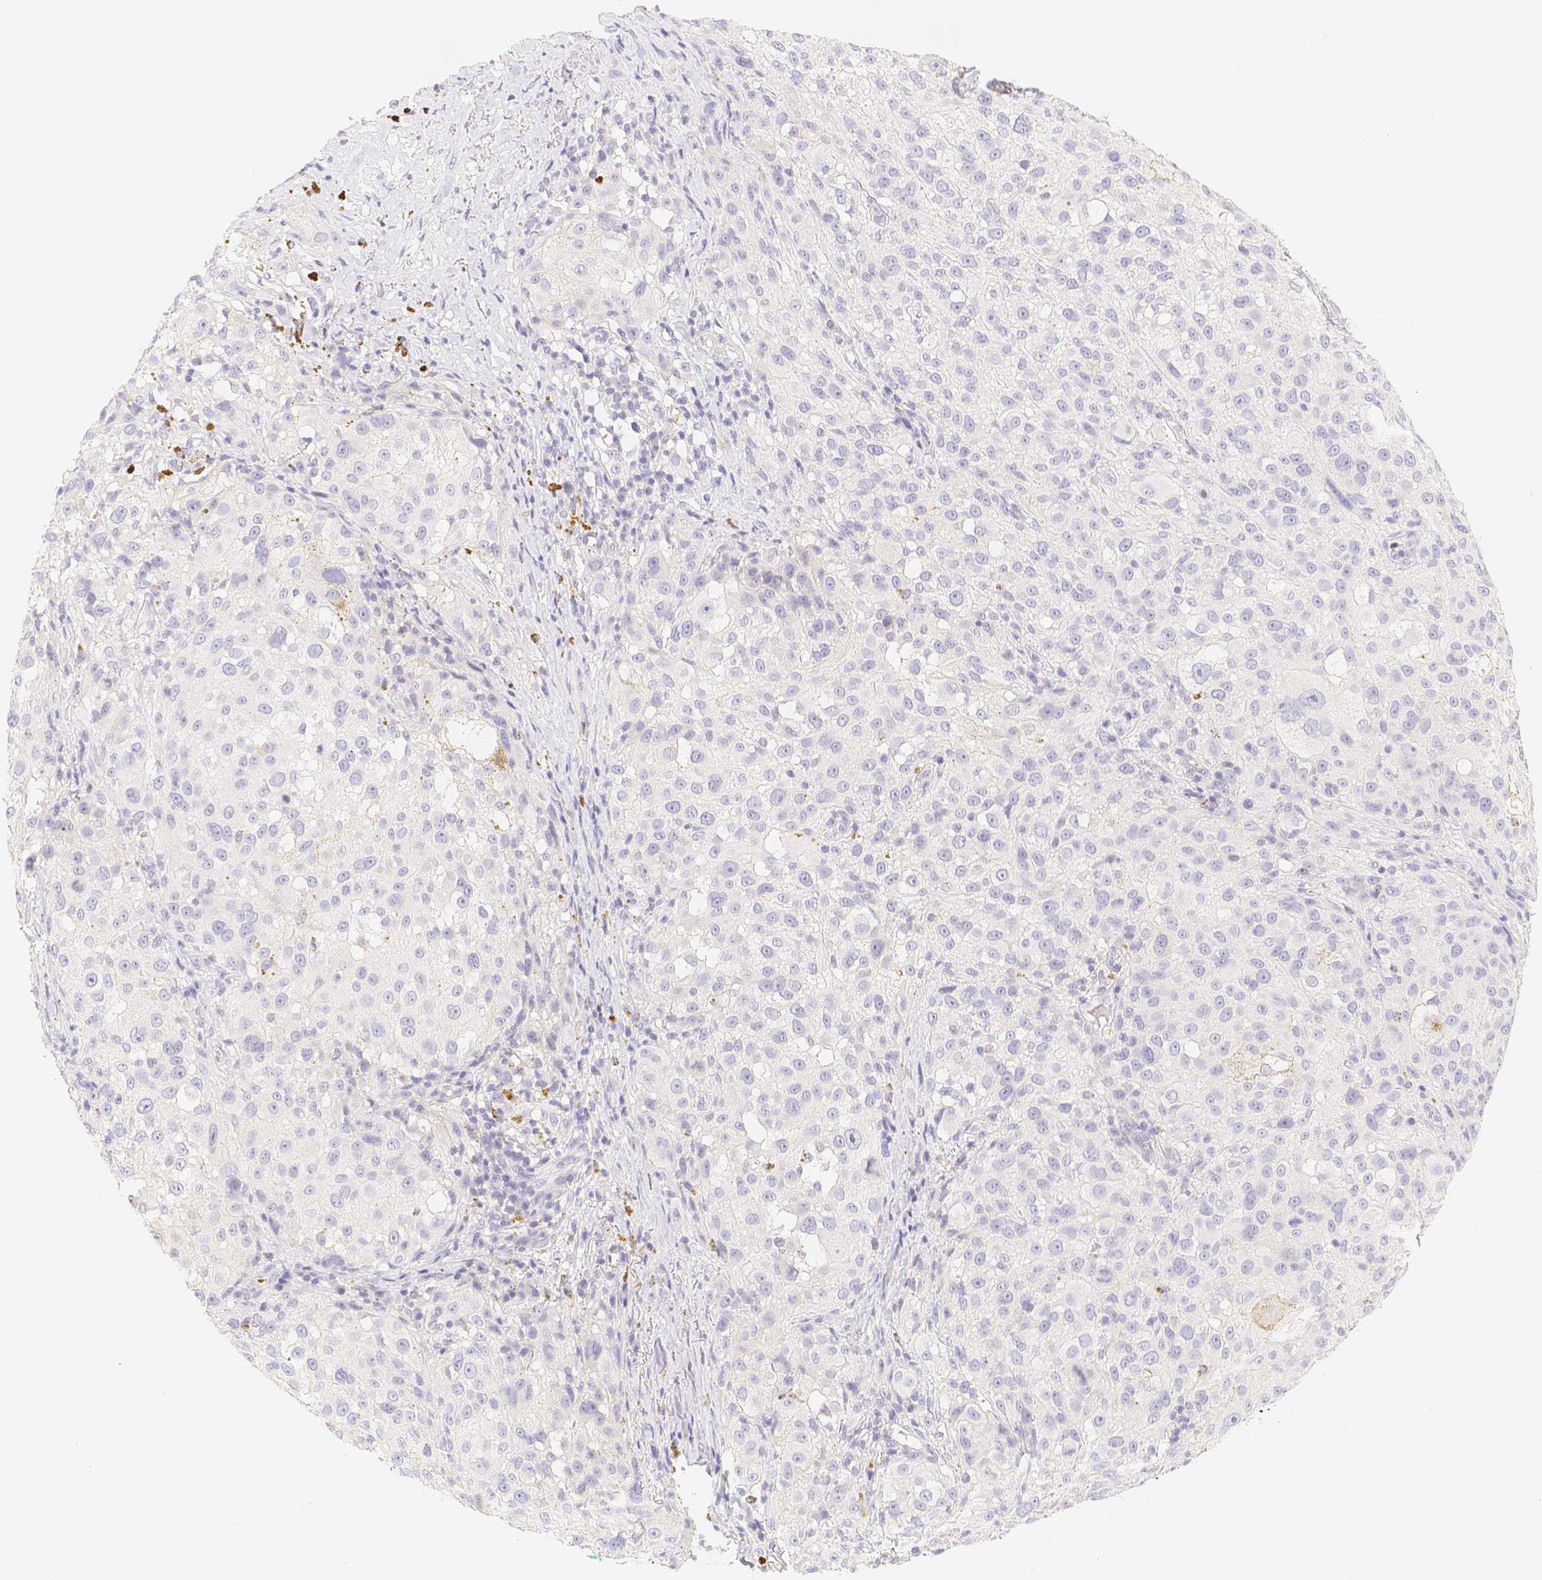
{"staining": {"intensity": "negative", "quantity": "none", "location": "none"}, "tissue": "melanoma", "cell_type": "Tumor cells", "image_type": "cancer", "snomed": [{"axis": "morphology", "description": "Necrosis, NOS"}, {"axis": "morphology", "description": "Malignant melanoma, NOS"}, {"axis": "topography", "description": "Skin"}], "caption": "An image of melanoma stained for a protein displays no brown staining in tumor cells.", "gene": "PADI4", "patient": {"sex": "female", "age": 87}}